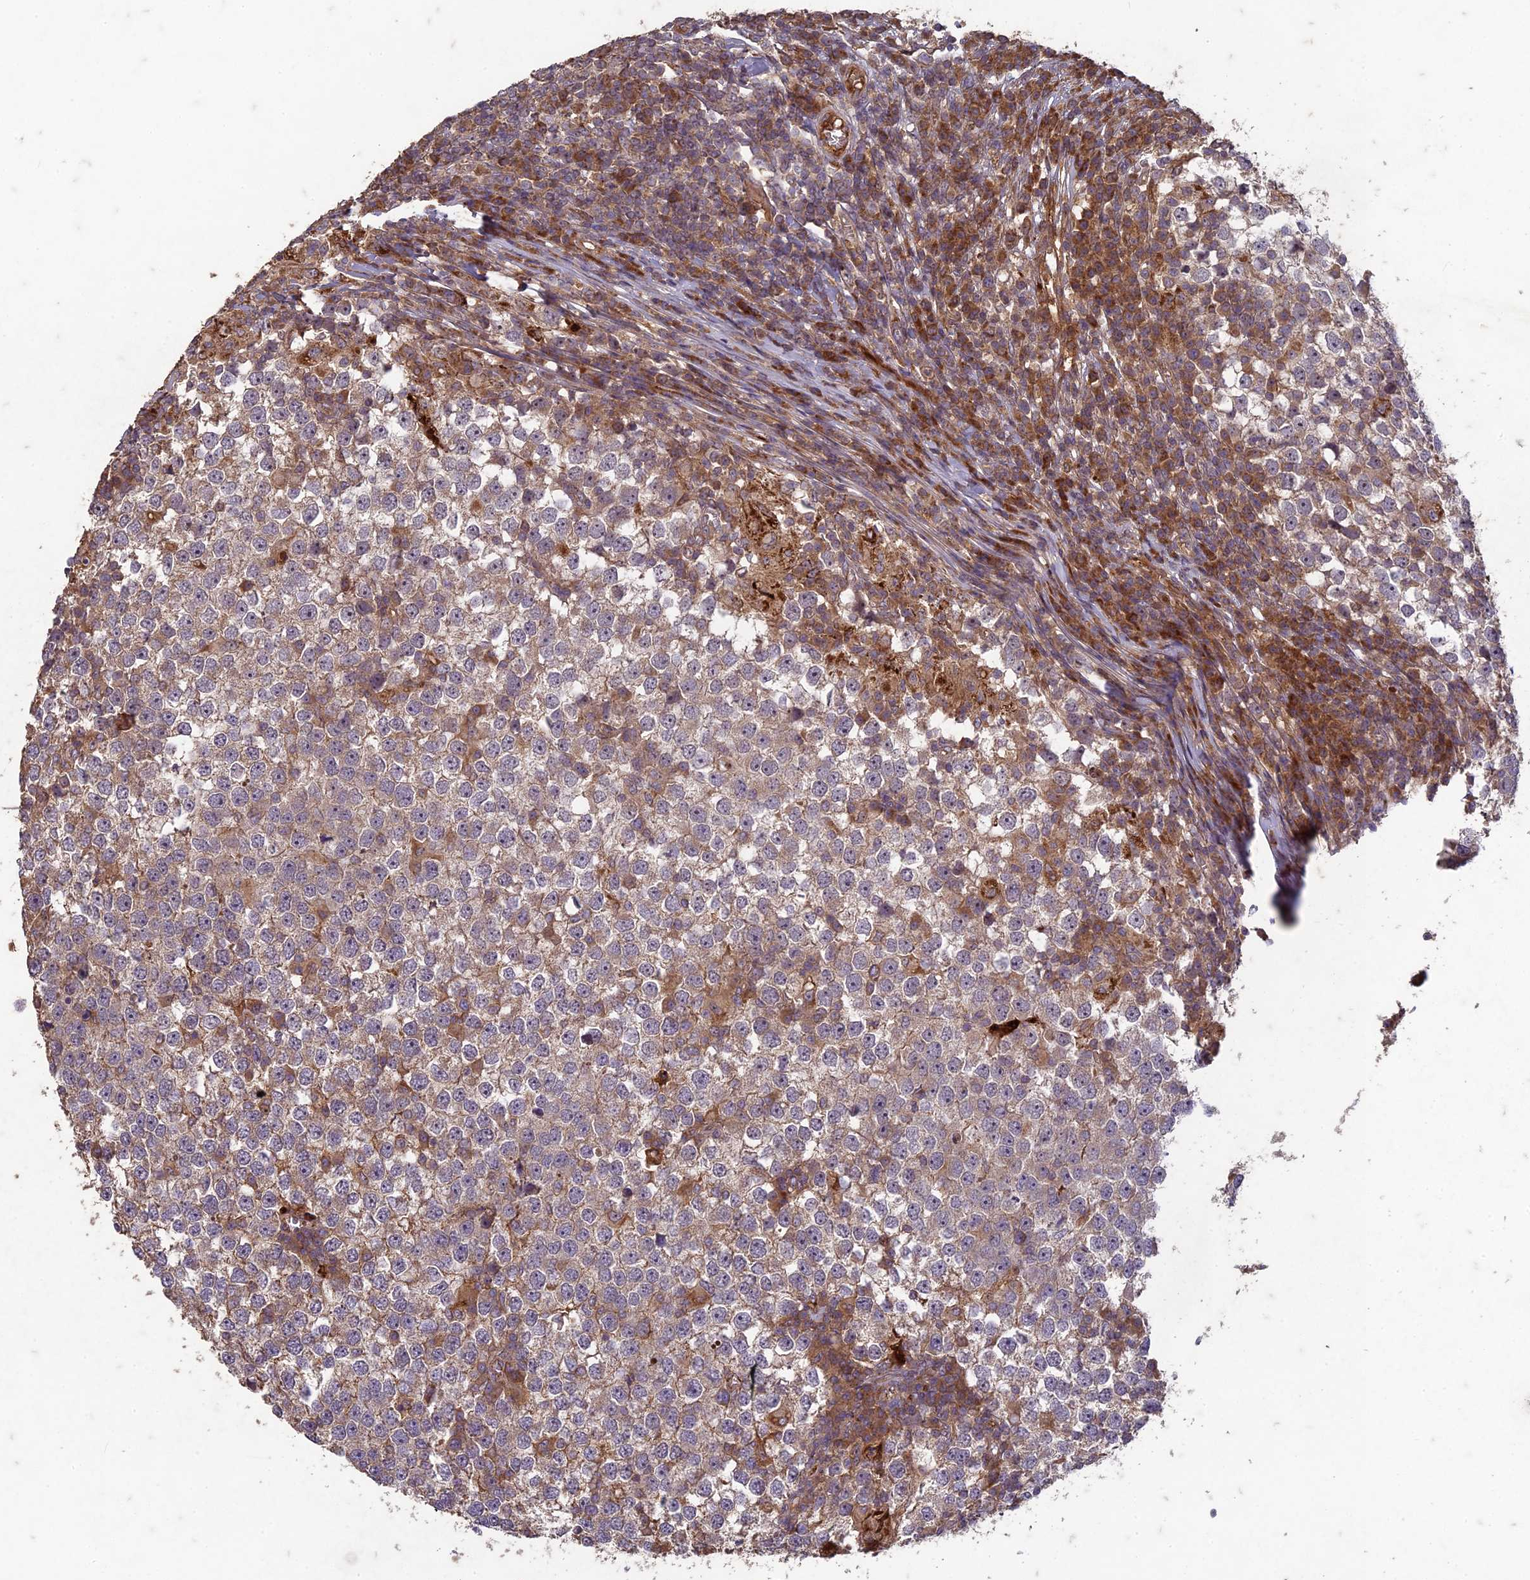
{"staining": {"intensity": "weak", "quantity": "25%-75%", "location": "cytoplasmic/membranous,nuclear"}, "tissue": "testis cancer", "cell_type": "Tumor cells", "image_type": "cancer", "snomed": [{"axis": "morphology", "description": "Seminoma, NOS"}, {"axis": "topography", "description": "Testis"}], "caption": "Immunohistochemistry (DAB) staining of seminoma (testis) exhibits weak cytoplasmic/membranous and nuclear protein staining in about 25%-75% of tumor cells.", "gene": "TCF25", "patient": {"sex": "male", "age": 65}}